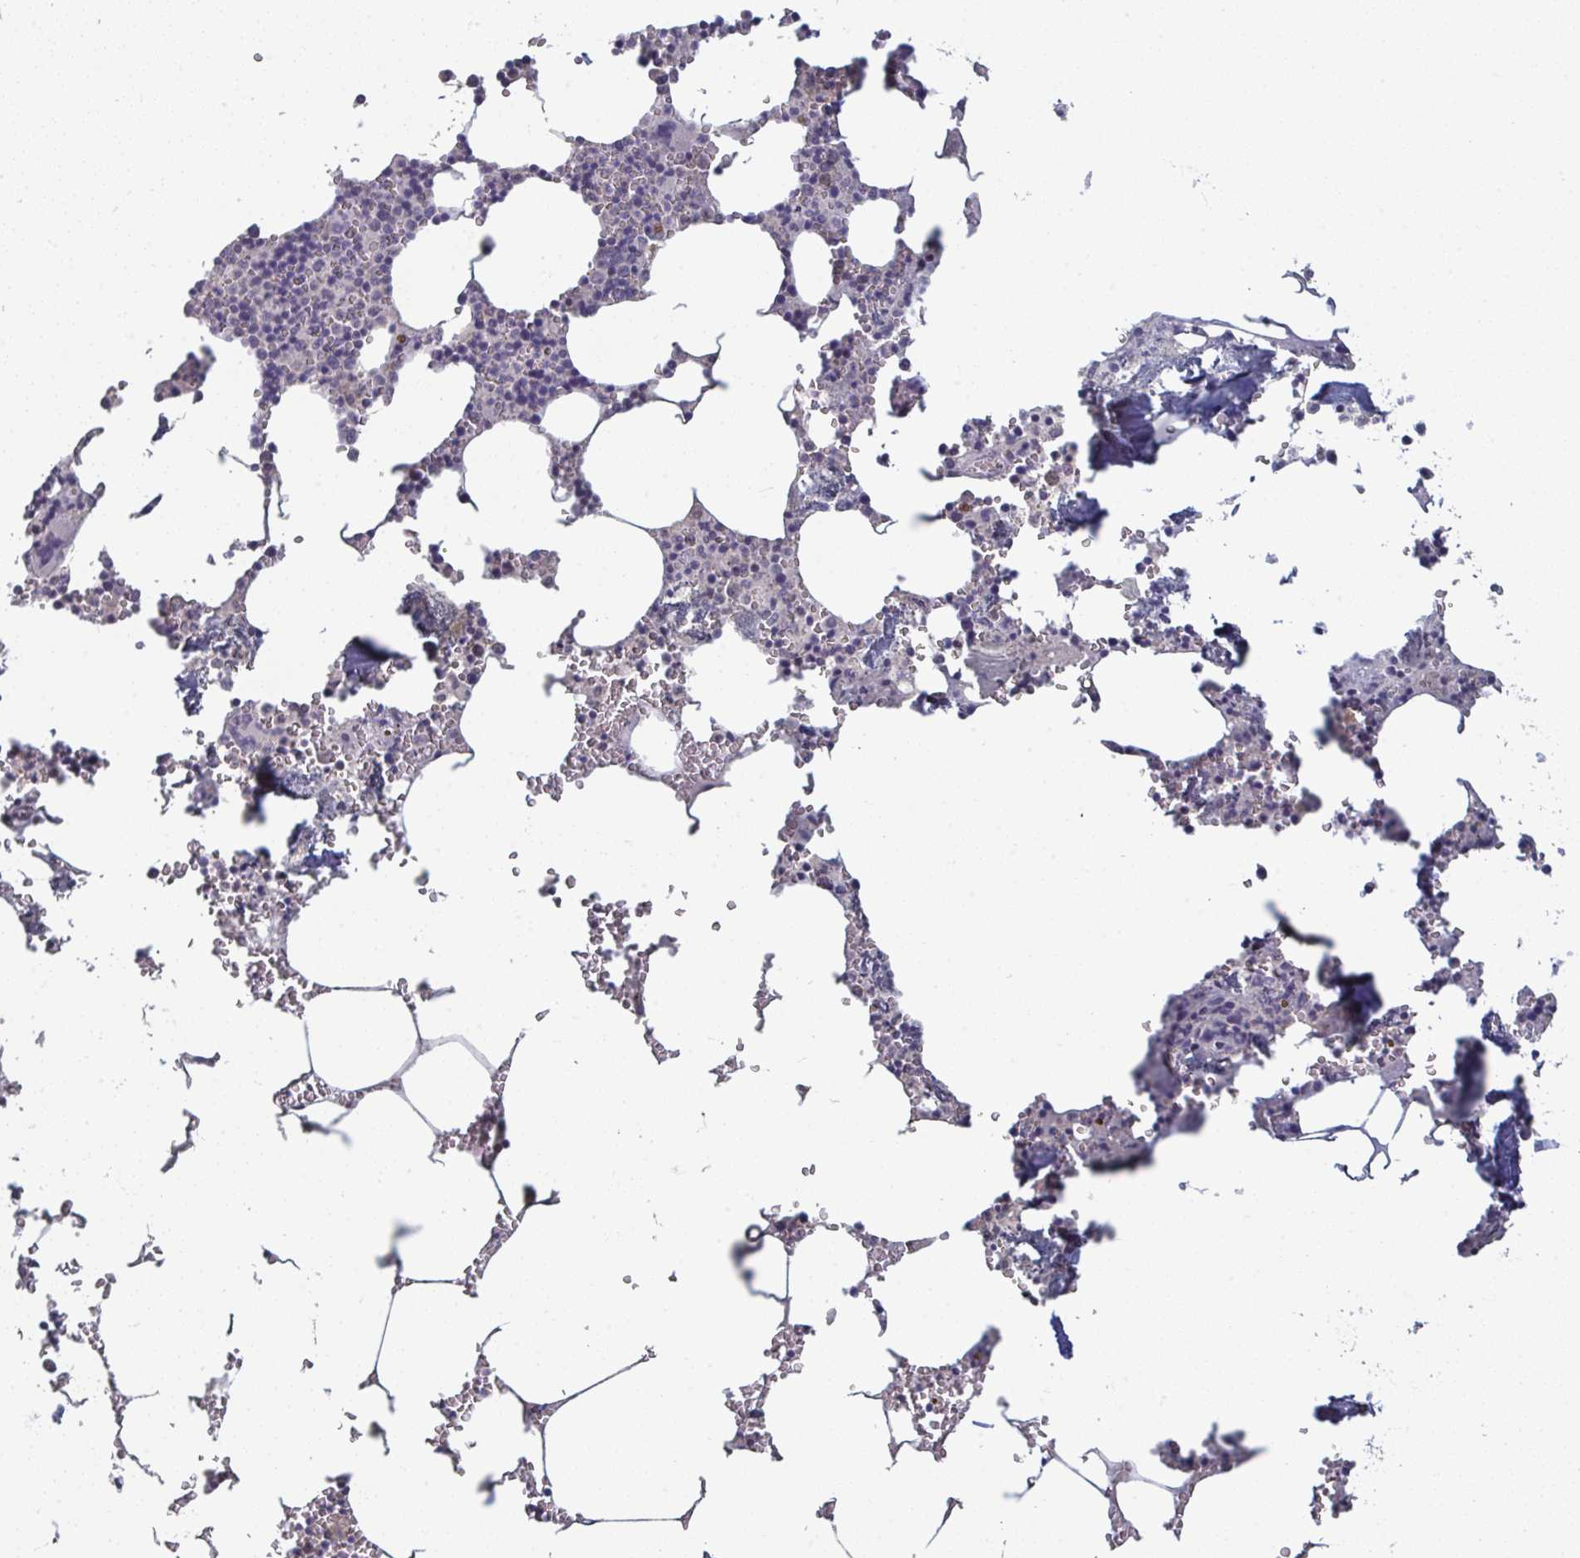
{"staining": {"intensity": "negative", "quantity": "none", "location": "none"}, "tissue": "bone marrow", "cell_type": "Hematopoietic cells", "image_type": "normal", "snomed": [{"axis": "morphology", "description": "Normal tissue, NOS"}, {"axis": "topography", "description": "Bone marrow"}], "caption": "Immunohistochemistry of benign human bone marrow shows no positivity in hematopoietic cells.", "gene": "LIX1", "patient": {"sex": "male", "age": 54}}